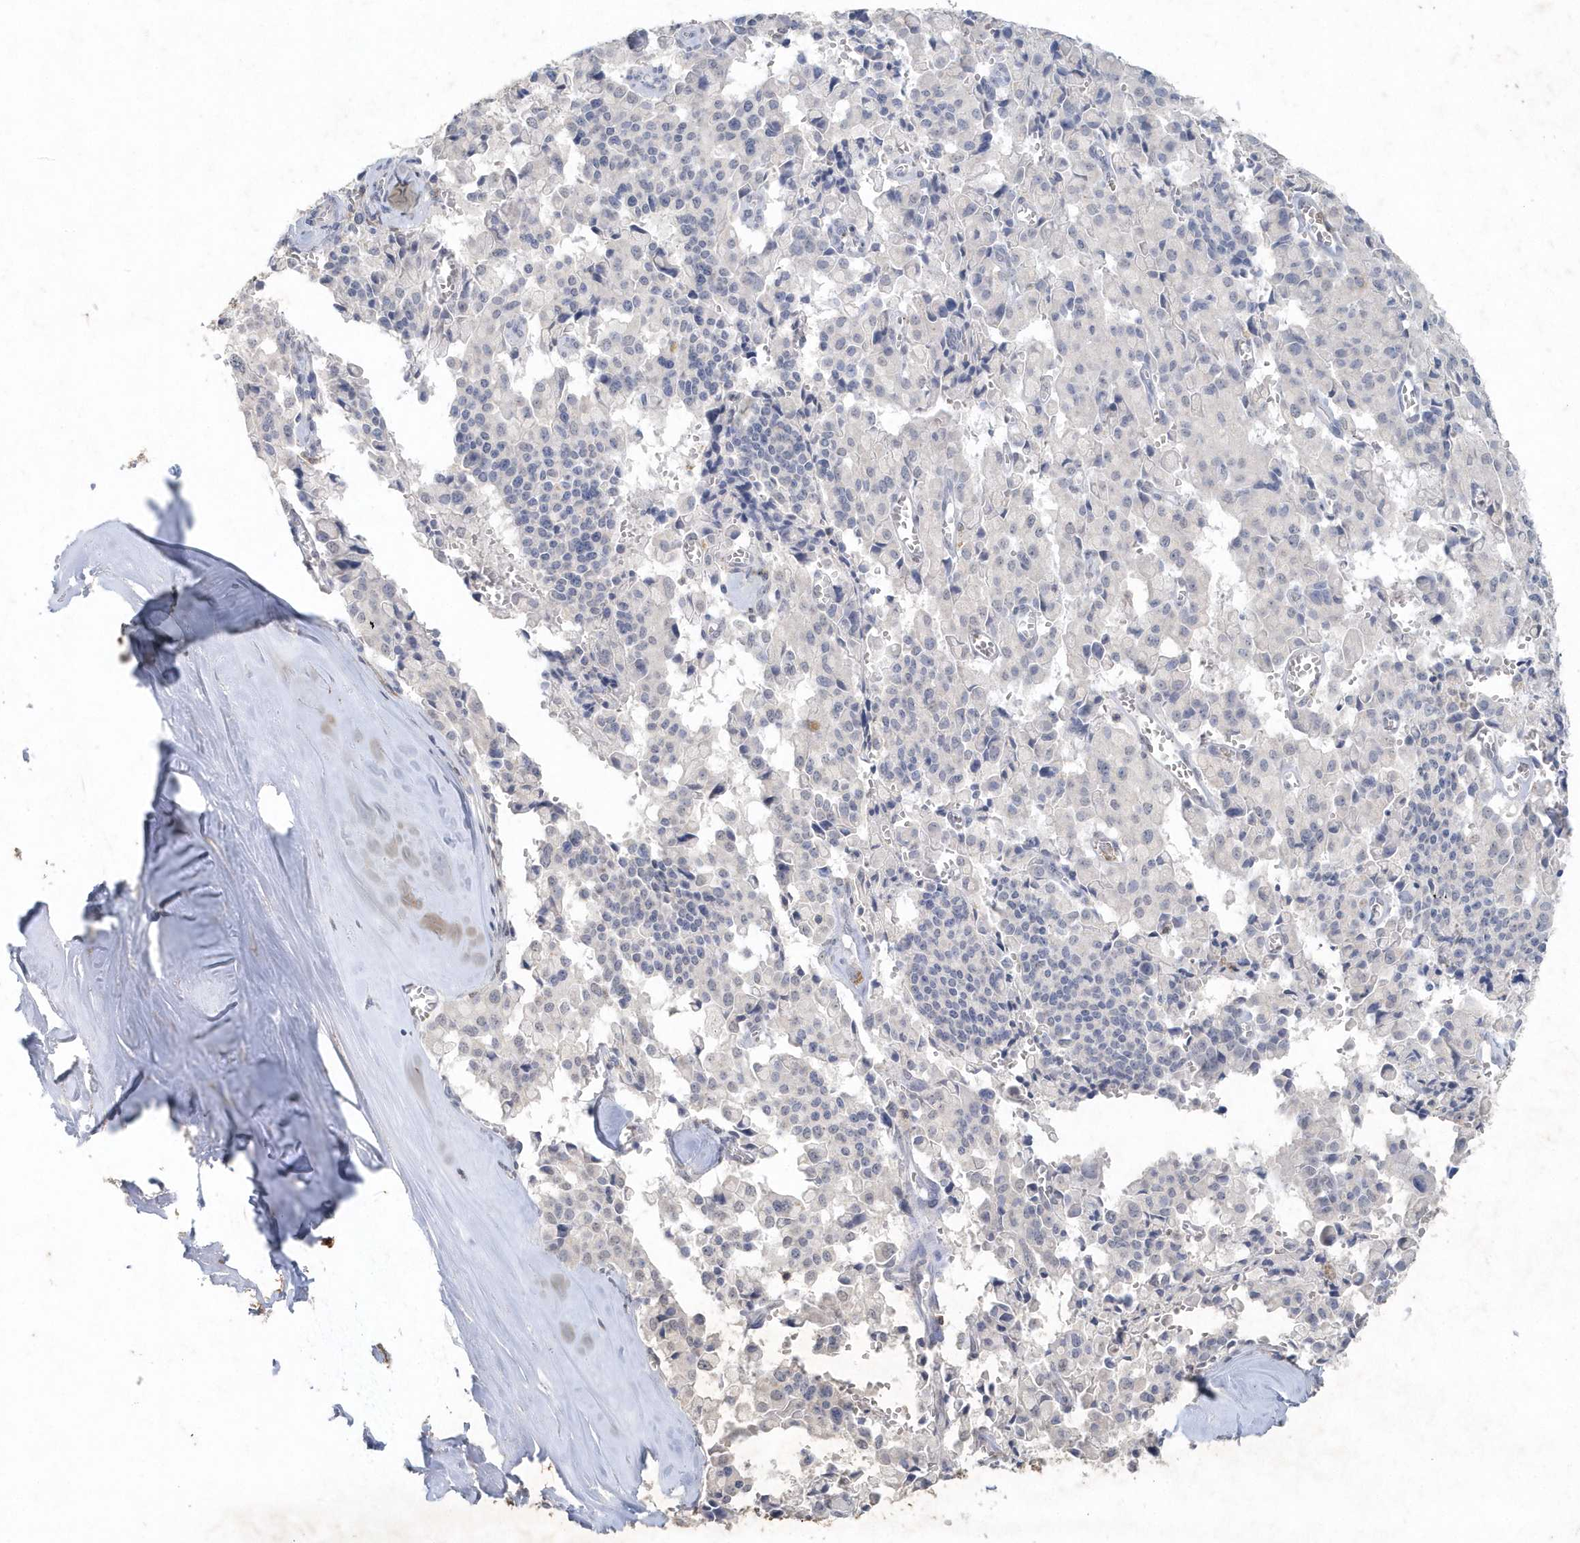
{"staining": {"intensity": "negative", "quantity": "none", "location": "none"}, "tissue": "pancreatic cancer", "cell_type": "Tumor cells", "image_type": "cancer", "snomed": [{"axis": "morphology", "description": "Adenocarcinoma, NOS"}, {"axis": "topography", "description": "Pancreas"}], "caption": "Immunohistochemical staining of human adenocarcinoma (pancreatic) exhibits no significant staining in tumor cells.", "gene": "PDCD1", "patient": {"sex": "male", "age": 65}}